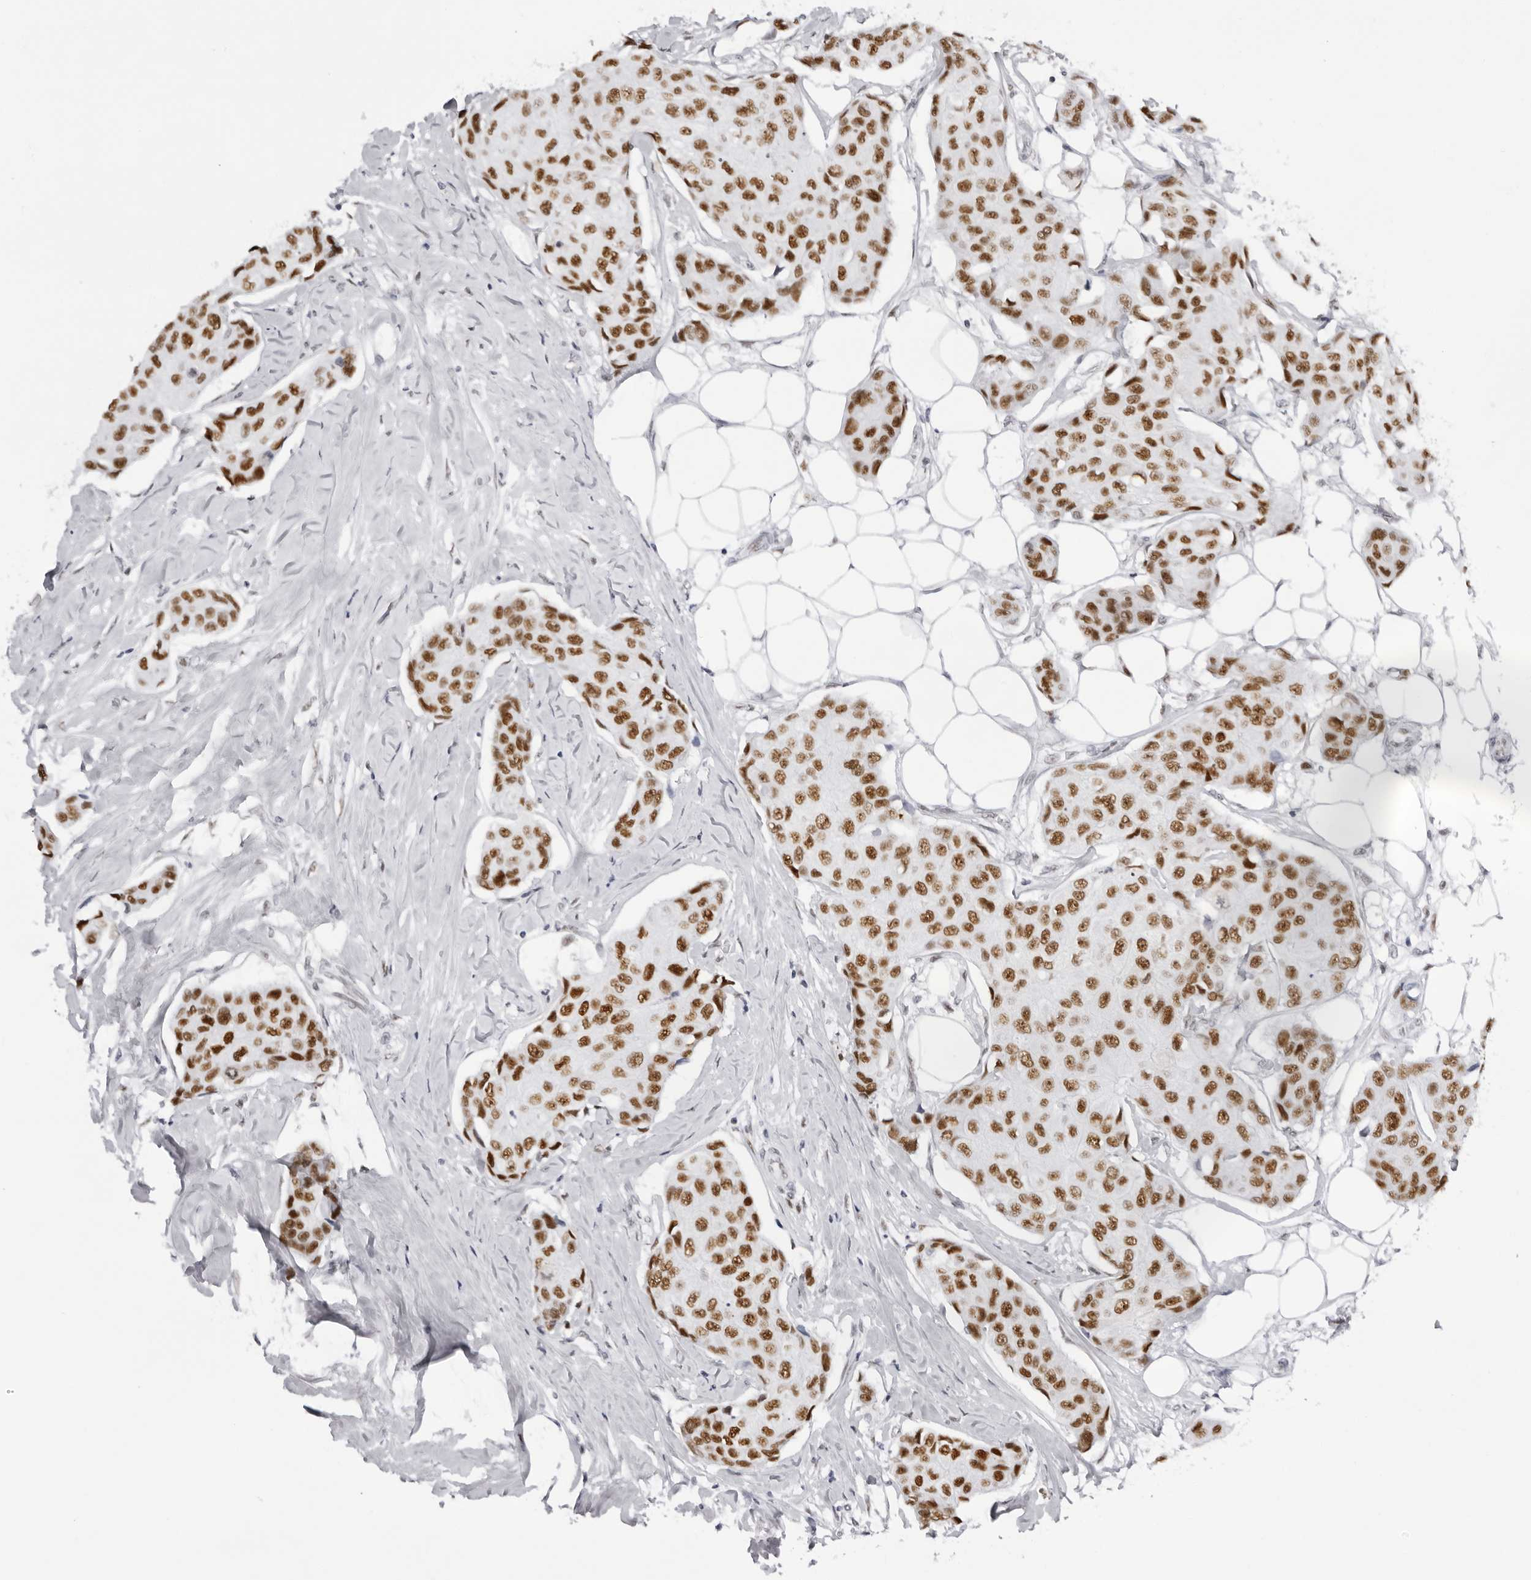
{"staining": {"intensity": "strong", "quantity": ">75%", "location": "nuclear"}, "tissue": "breast cancer", "cell_type": "Tumor cells", "image_type": "cancer", "snomed": [{"axis": "morphology", "description": "Duct carcinoma"}, {"axis": "topography", "description": "Breast"}], "caption": "Tumor cells exhibit high levels of strong nuclear positivity in approximately >75% of cells in infiltrating ductal carcinoma (breast).", "gene": "IRF2BP2", "patient": {"sex": "female", "age": 80}}